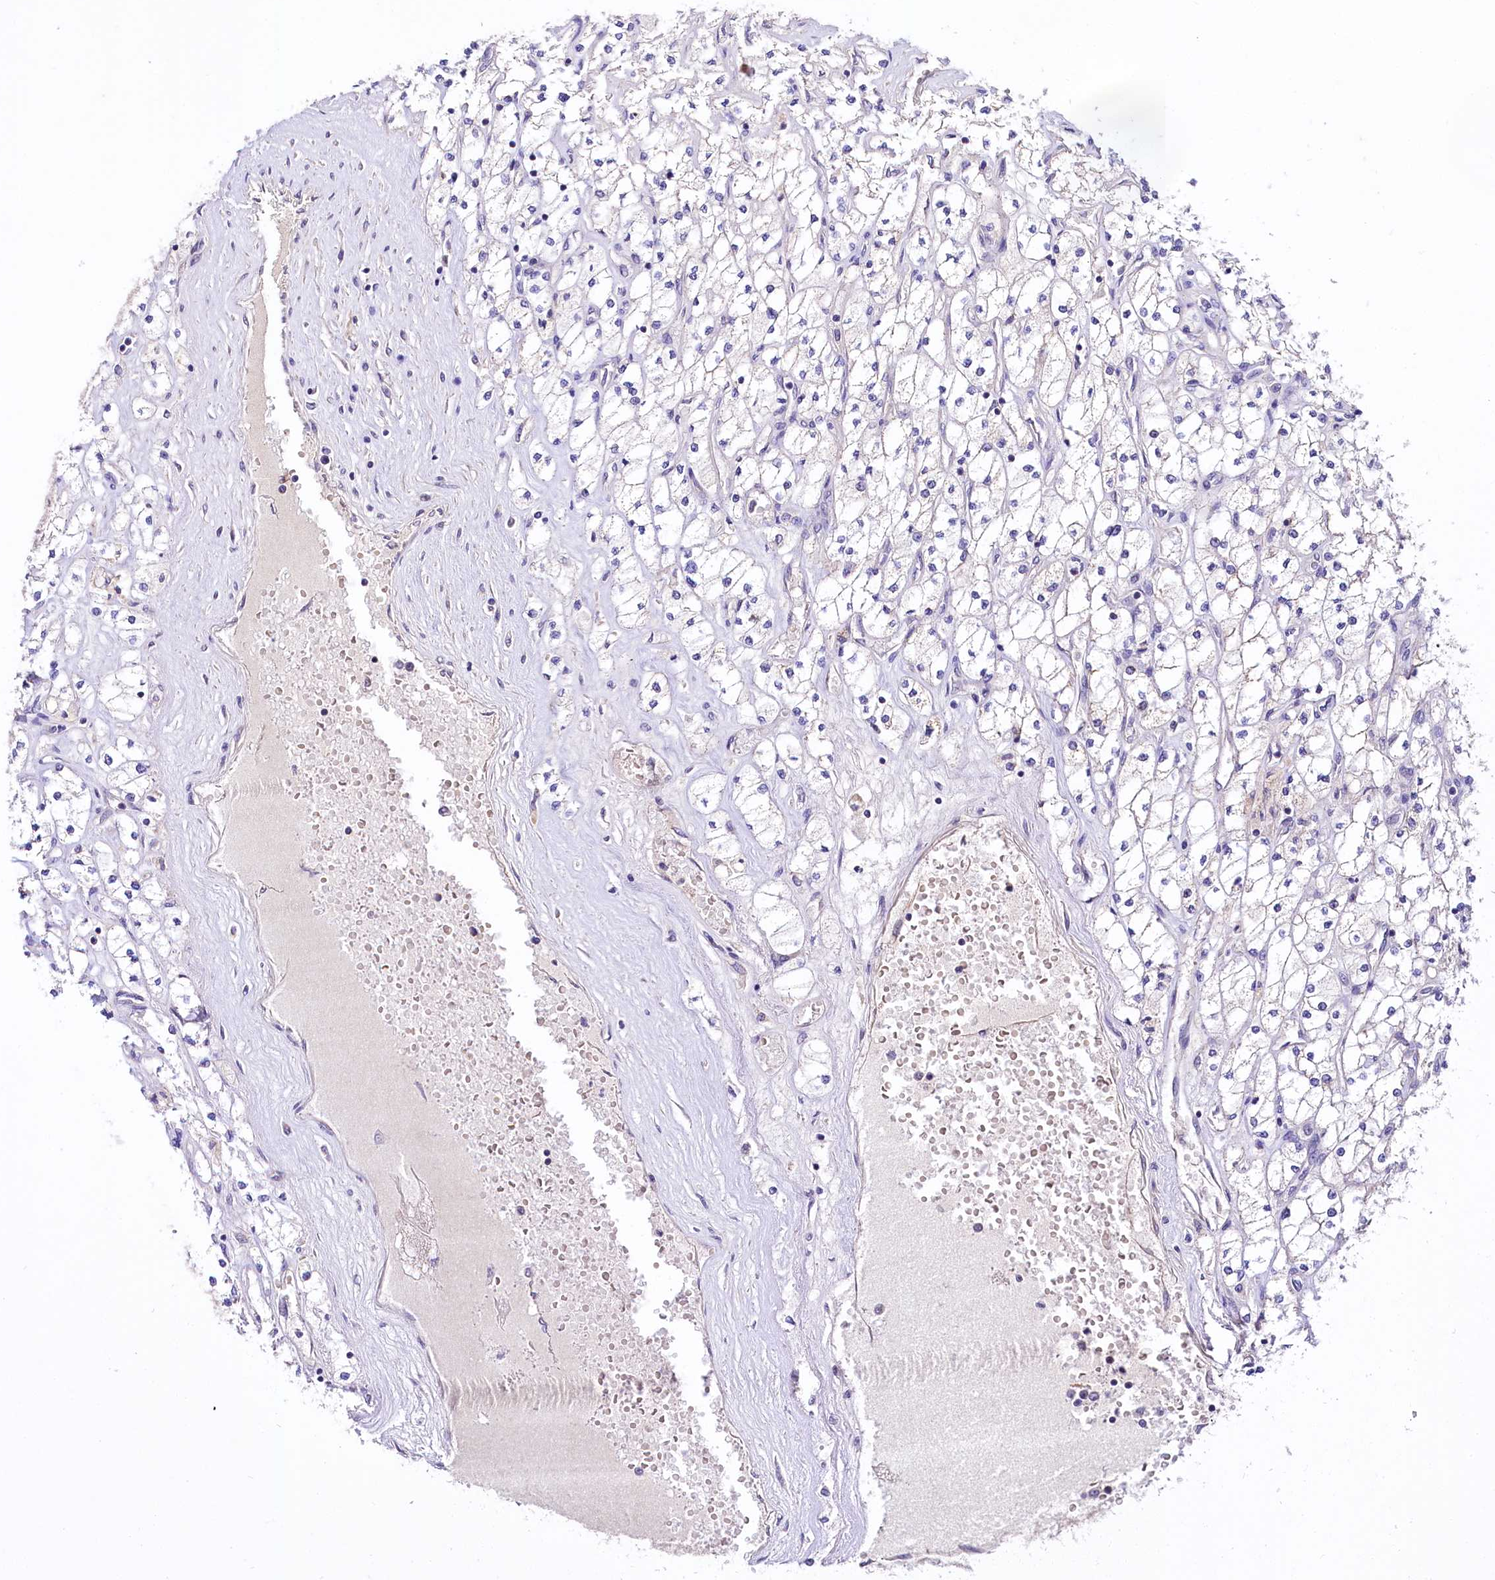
{"staining": {"intensity": "negative", "quantity": "none", "location": "none"}, "tissue": "renal cancer", "cell_type": "Tumor cells", "image_type": "cancer", "snomed": [{"axis": "morphology", "description": "Adenocarcinoma, NOS"}, {"axis": "topography", "description": "Kidney"}], "caption": "DAB (3,3'-diaminobenzidine) immunohistochemical staining of human renal cancer (adenocarcinoma) displays no significant staining in tumor cells.", "gene": "UBE3A", "patient": {"sex": "male", "age": 80}}